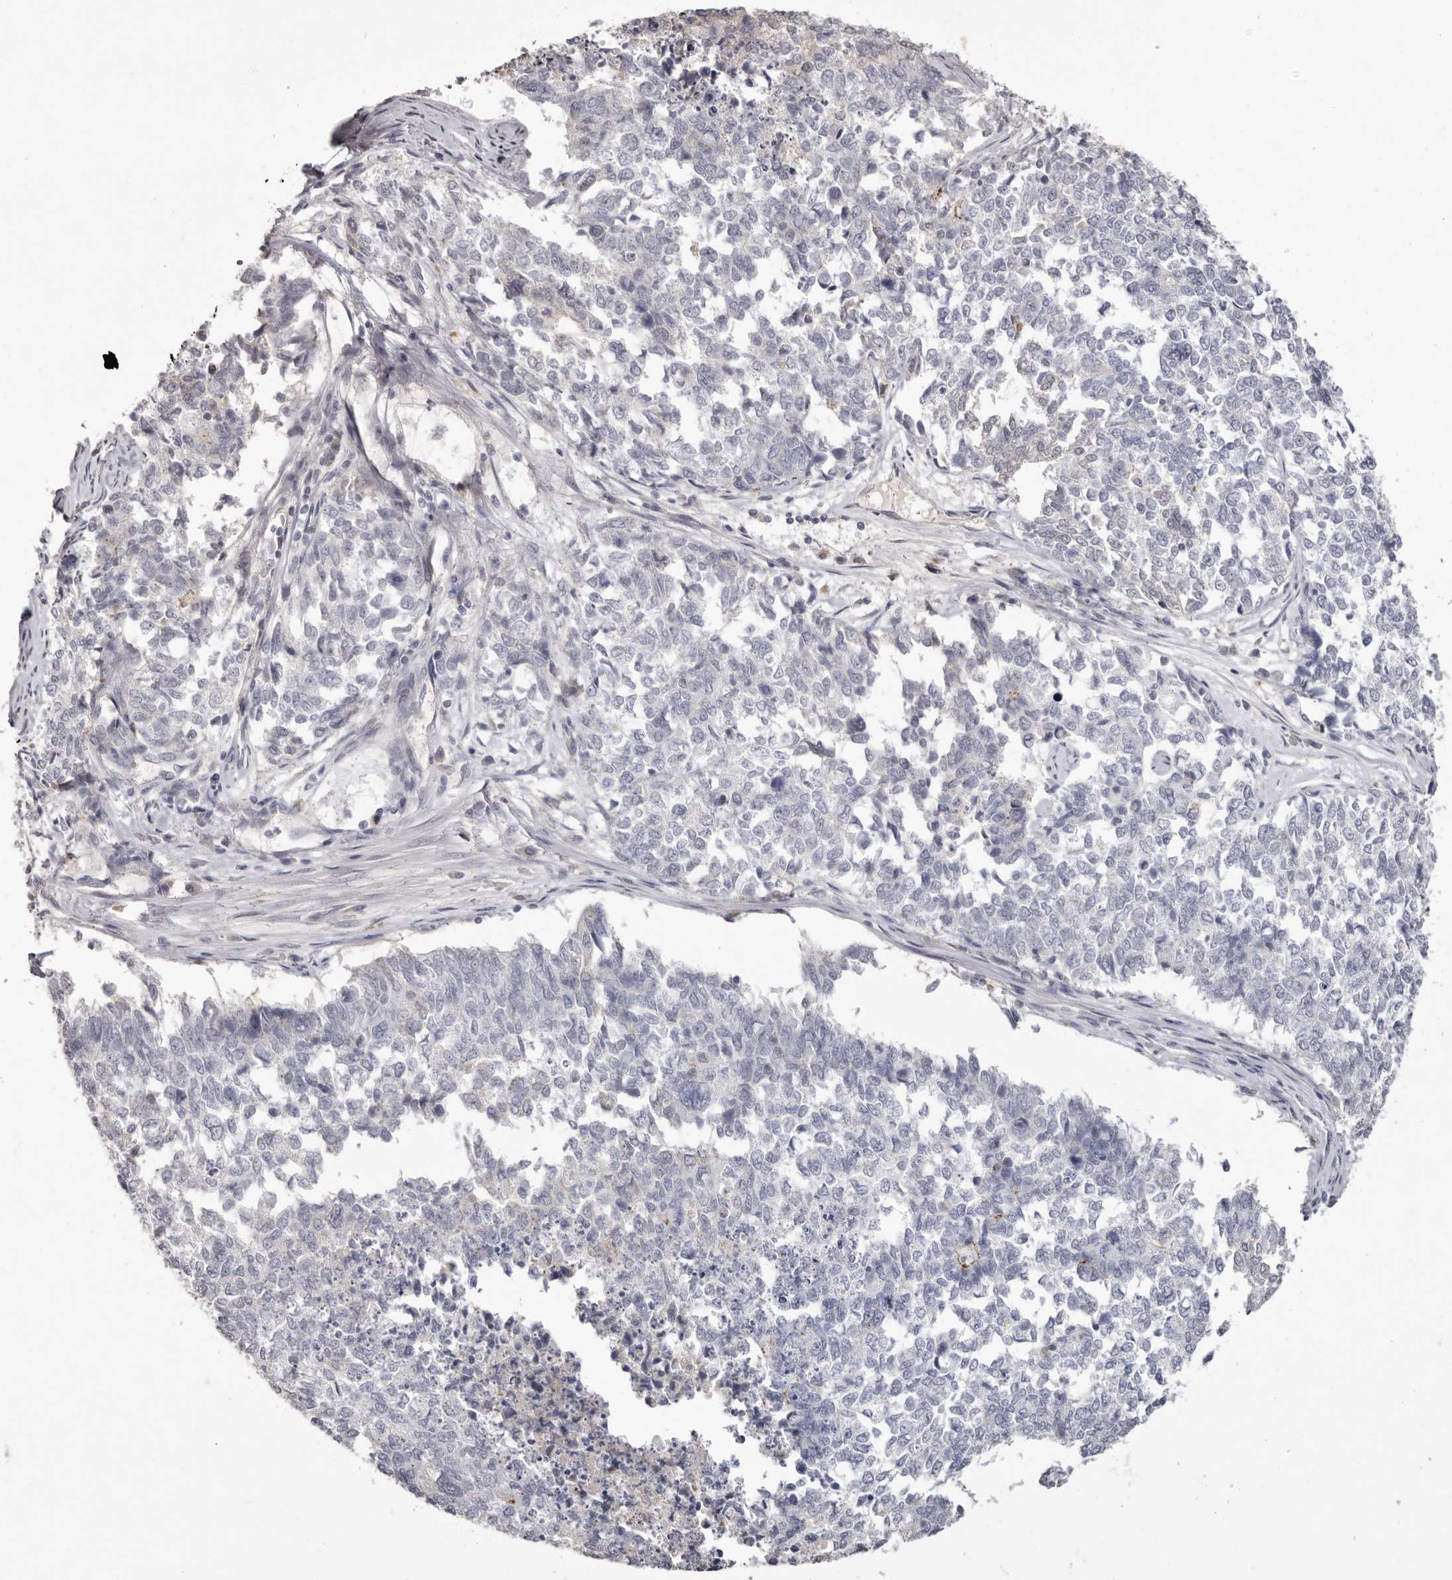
{"staining": {"intensity": "negative", "quantity": "none", "location": "none"}, "tissue": "cervical cancer", "cell_type": "Tumor cells", "image_type": "cancer", "snomed": [{"axis": "morphology", "description": "Squamous cell carcinoma, NOS"}, {"axis": "topography", "description": "Cervix"}], "caption": "The image reveals no staining of tumor cells in cervical cancer.", "gene": "PCDHB6", "patient": {"sex": "female", "age": 63}}